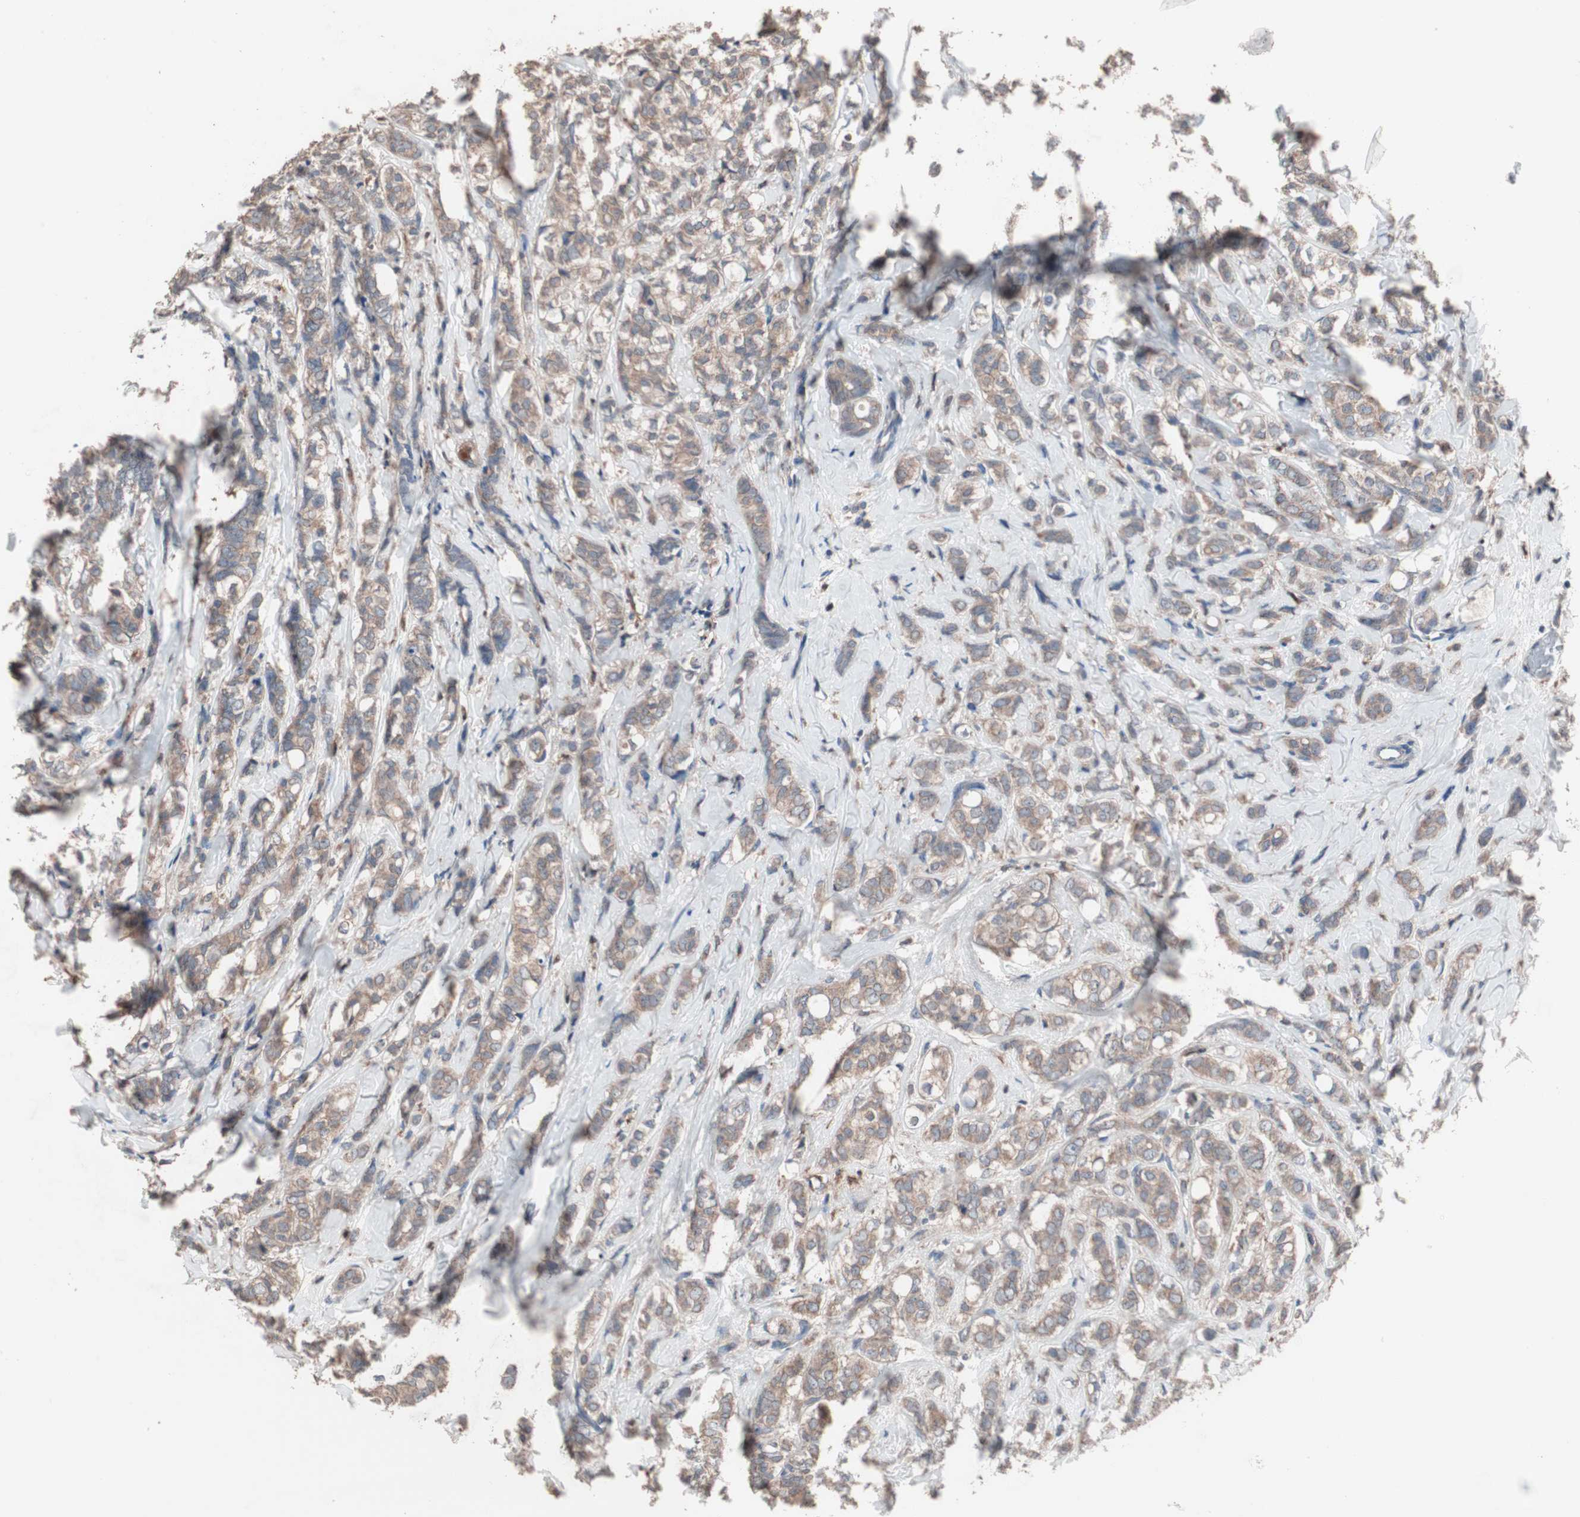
{"staining": {"intensity": "moderate", "quantity": ">75%", "location": "cytoplasmic/membranous"}, "tissue": "breast cancer", "cell_type": "Tumor cells", "image_type": "cancer", "snomed": [{"axis": "morphology", "description": "Lobular carcinoma"}, {"axis": "topography", "description": "Breast"}], "caption": "Protein staining of breast cancer tissue demonstrates moderate cytoplasmic/membranous positivity in approximately >75% of tumor cells. (DAB IHC, brown staining for protein, blue staining for nuclei).", "gene": "ATG7", "patient": {"sex": "female", "age": 60}}